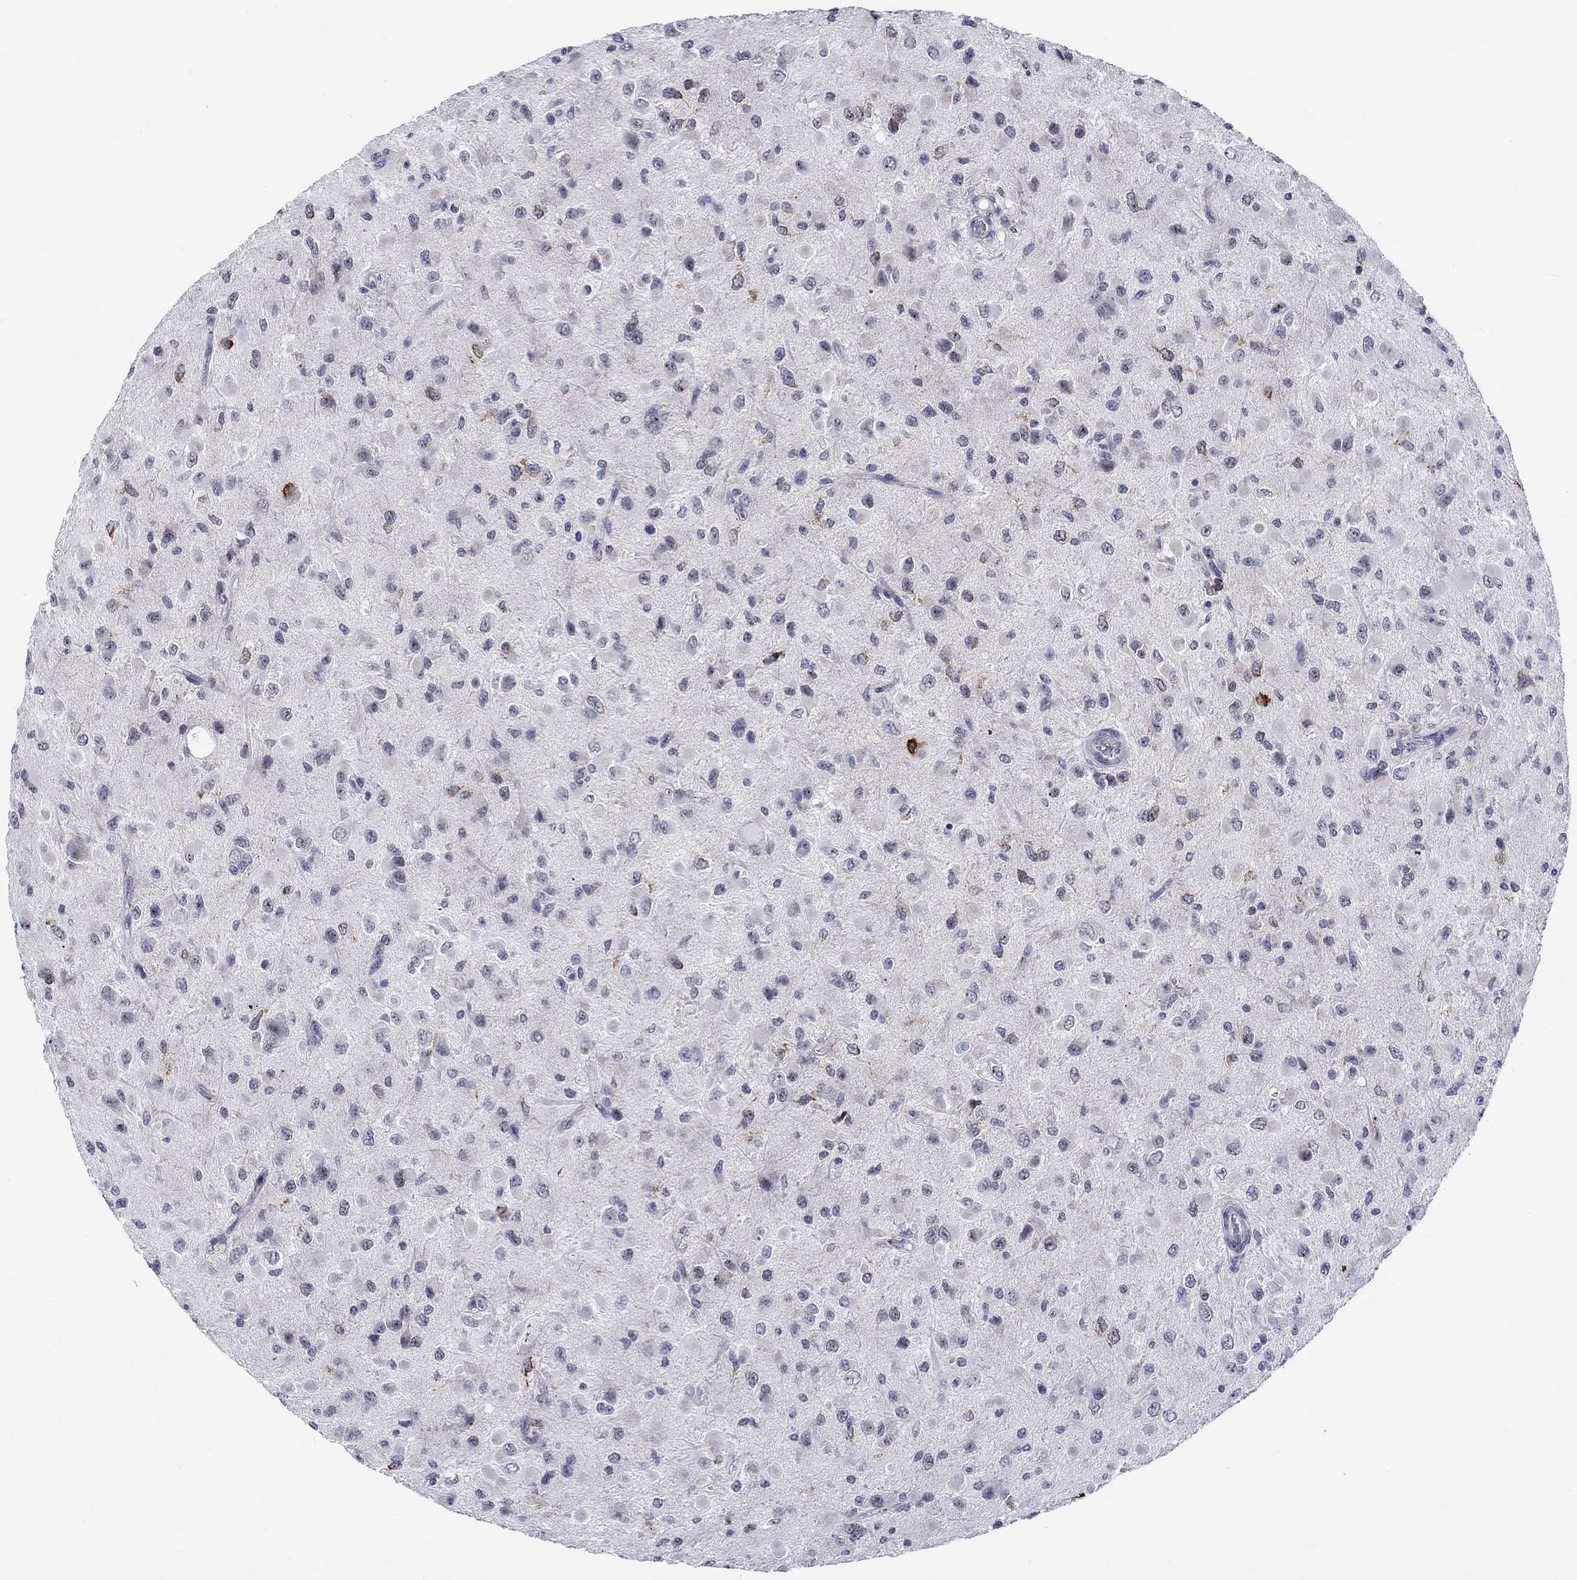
{"staining": {"intensity": "negative", "quantity": "none", "location": "none"}, "tissue": "glioma", "cell_type": "Tumor cells", "image_type": "cancer", "snomed": [{"axis": "morphology", "description": "Glioma, malignant, High grade"}, {"axis": "topography", "description": "Cerebral cortex"}], "caption": "Immunohistochemical staining of human glioma shows no significant expression in tumor cells. The staining is performed using DAB (3,3'-diaminobenzidine) brown chromogen with nuclei counter-stained in using hematoxylin.", "gene": "ST6GALNAC1", "patient": {"sex": "male", "age": 35}}